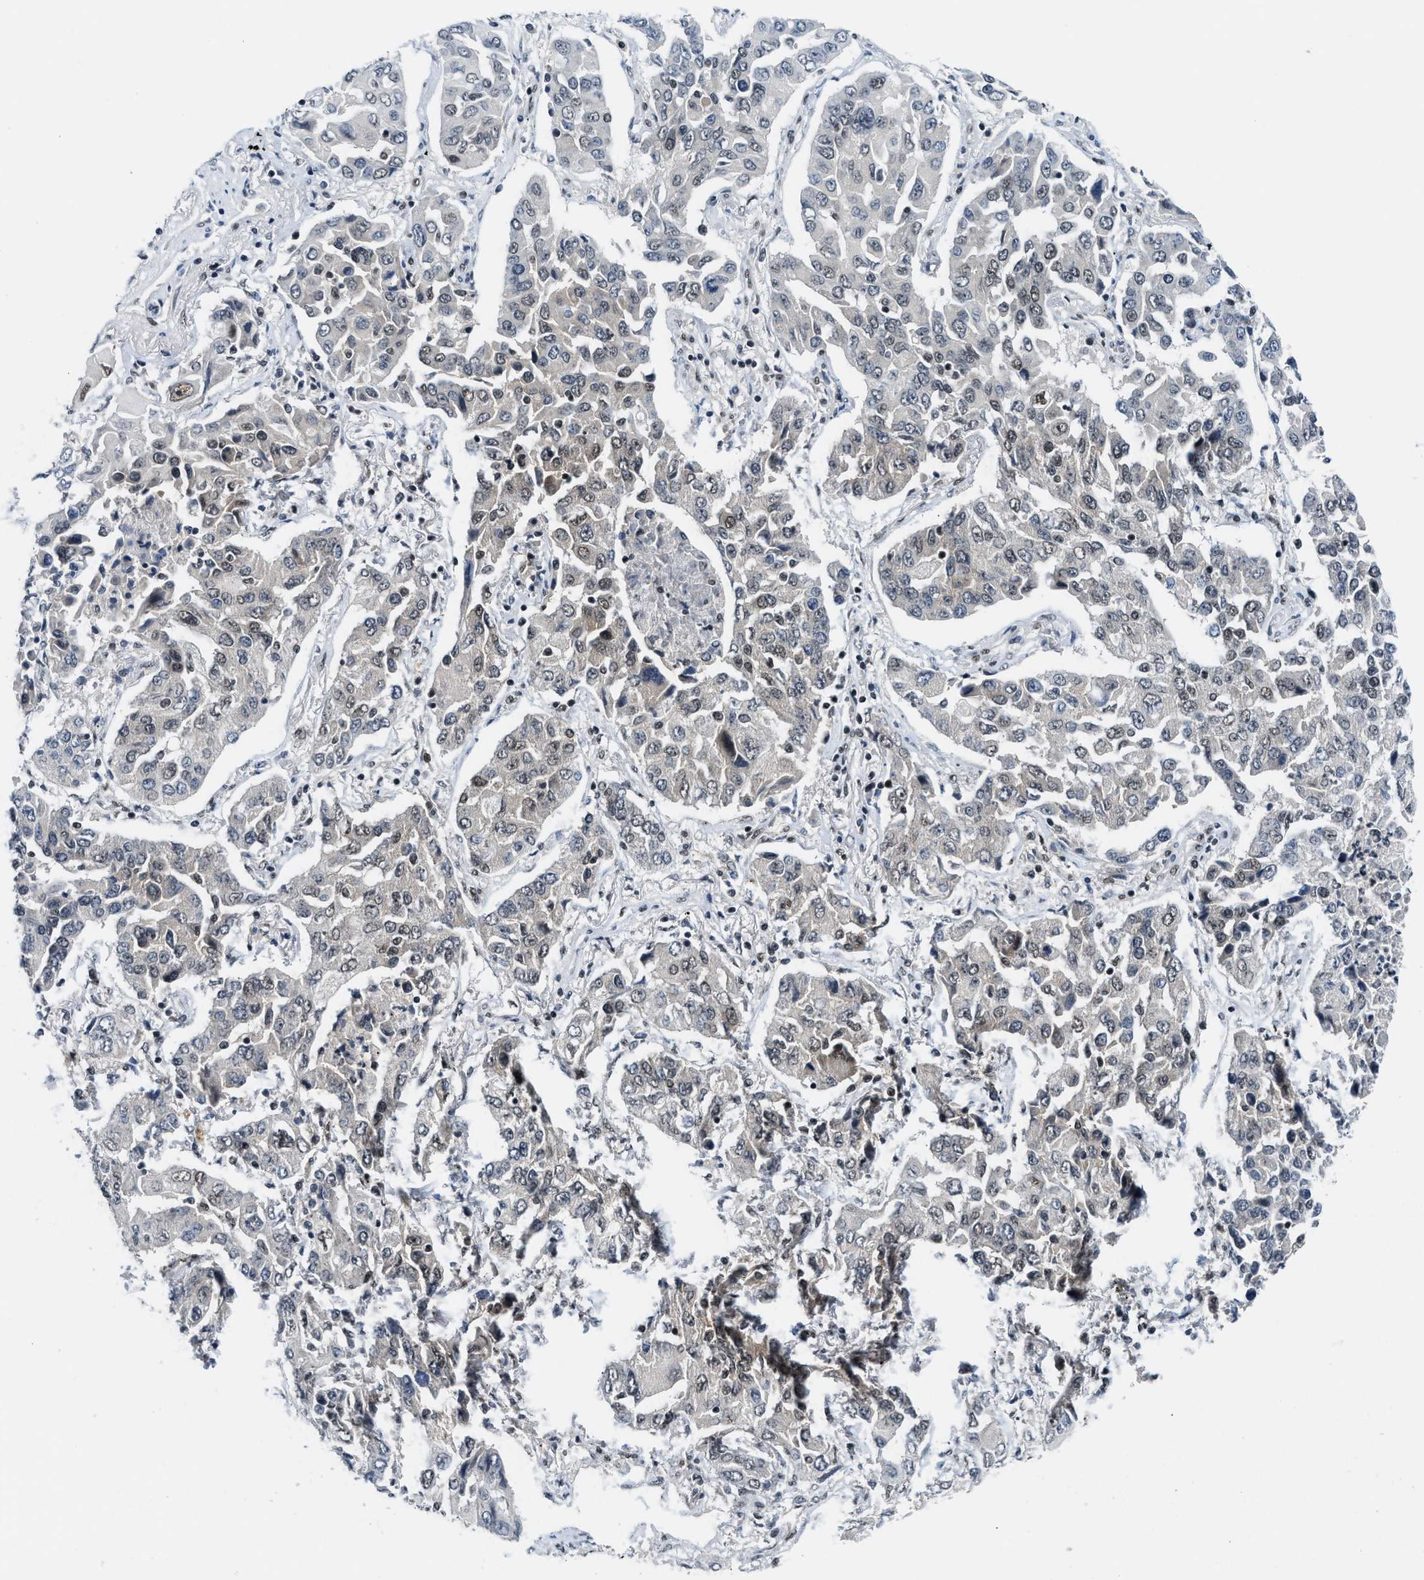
{"staining": {"intensity": "weak", "quantity": "<25%", "location": "nuclear"}, "tissue": "lung cancer", "cell_type": "Tumor cells", "image_type": "cancer", "snomed": [{"axis": "morphology", "description": "Adenocarcinoma, NOS"}, {"axis": "topography", "description": "Lung"}], "caption": "Immunohistochemistry photomicrograph of lung cancer stained for a protein (brown), which displays no staining in tumor cells. (Stains: DAB immunohistochemistry (IHC) with hematoxylin counter stain, Microscopy: brightfield microscopy at high magnification).", "gene": "NCOA1", "patient": {"sex": "female", "age": 65}}